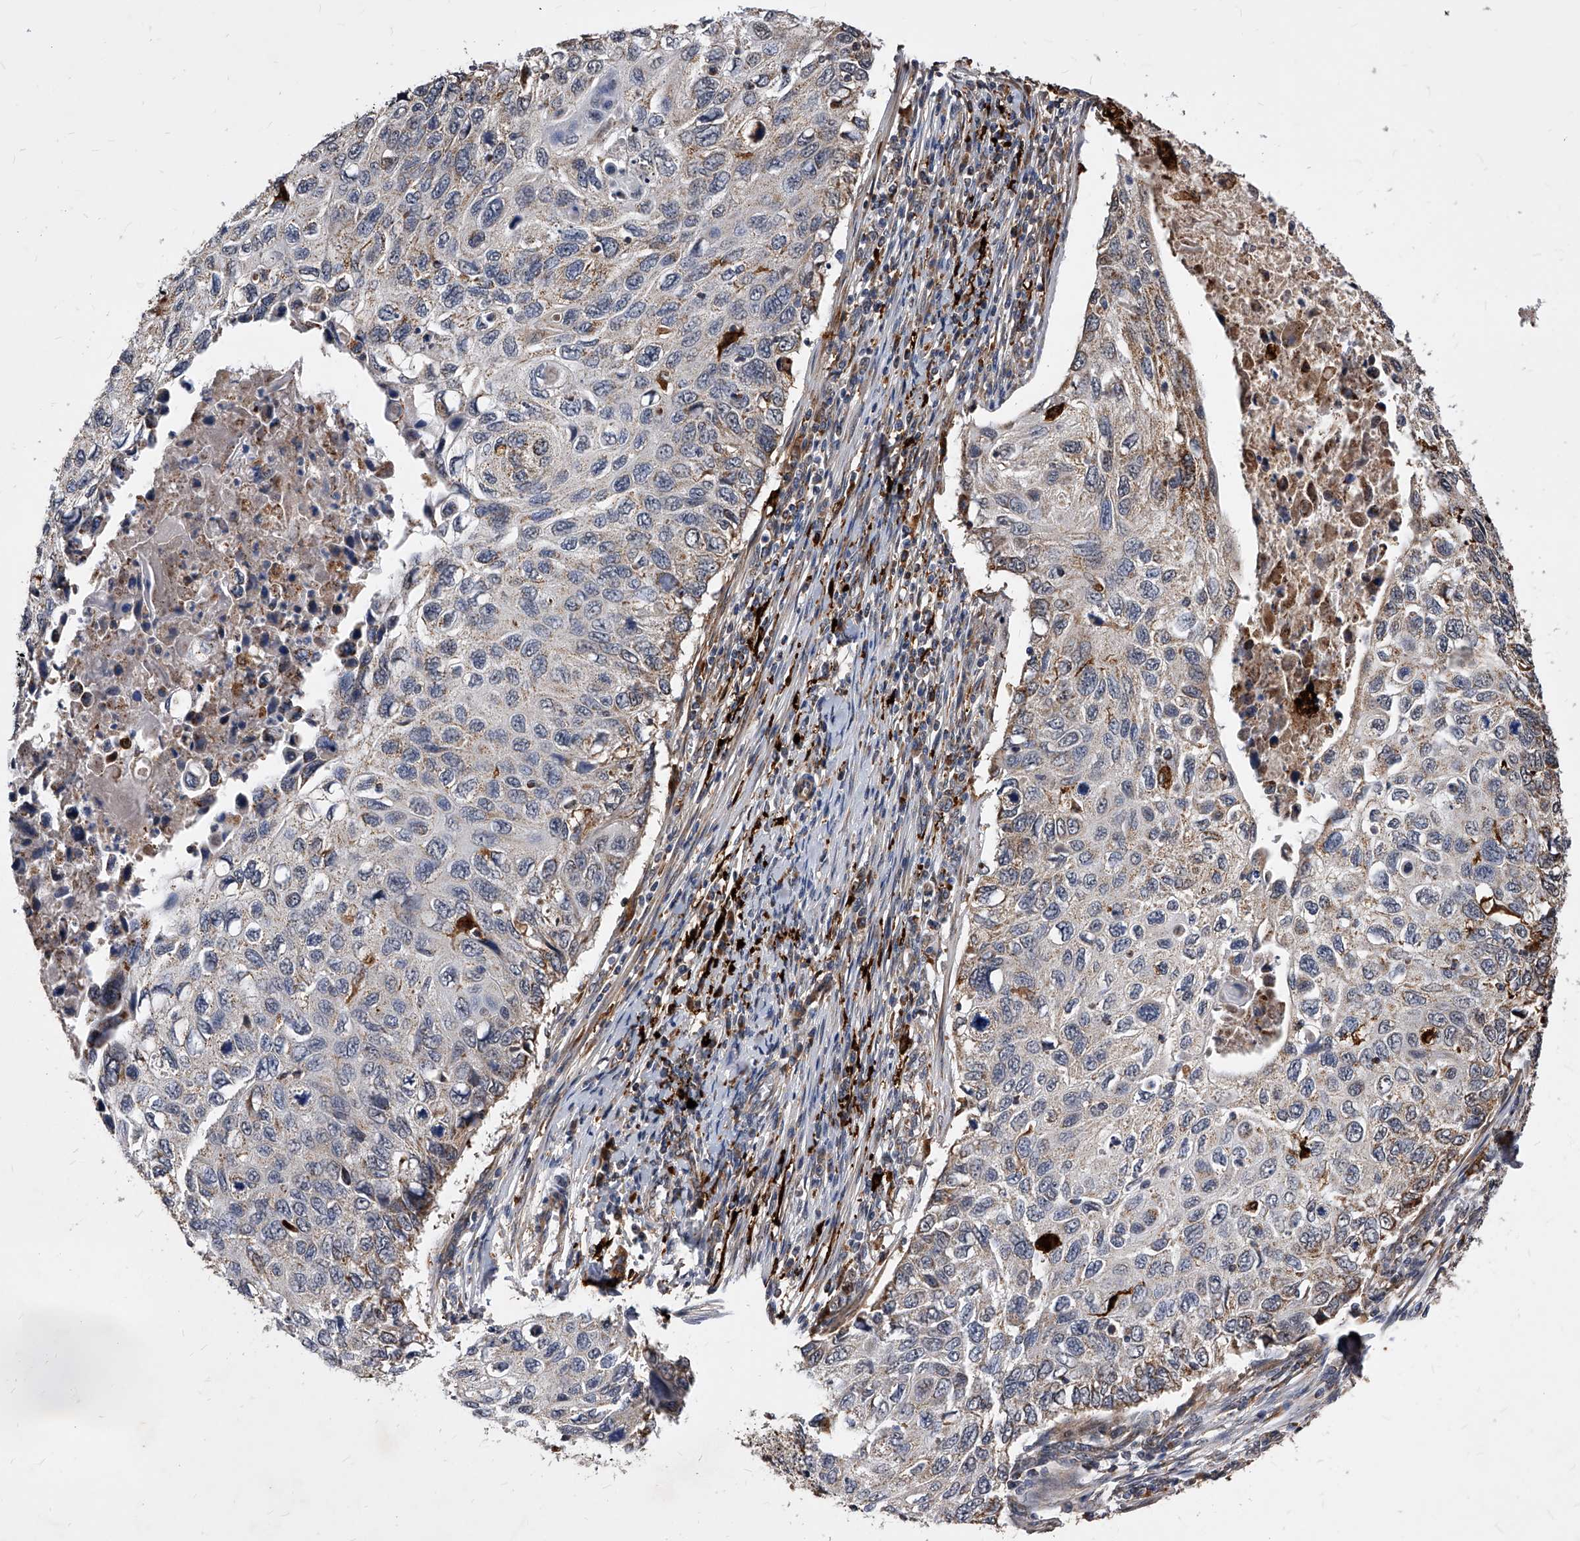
{"staining": {"intensity": "weak", "quantity": "<25%", "location": "cytoplasmic/membranous"}, "tissue": "cervical cancer", "cell_type": "Tumor cells", "image_type": "cancer", "snomed": [{"axis": "morphology", "description": "Squamous cell carcinoma, NOS"}, {"axis": "topography", "description": "Cervix"}], "caption": "This is an immunohistochemistry (IHC) image of human cervical cancer (squamous cell carcinoma). There is no positivity in tumor cells.", "gene": "SOBP", "patient": {"sex": "female", "age": 70}}